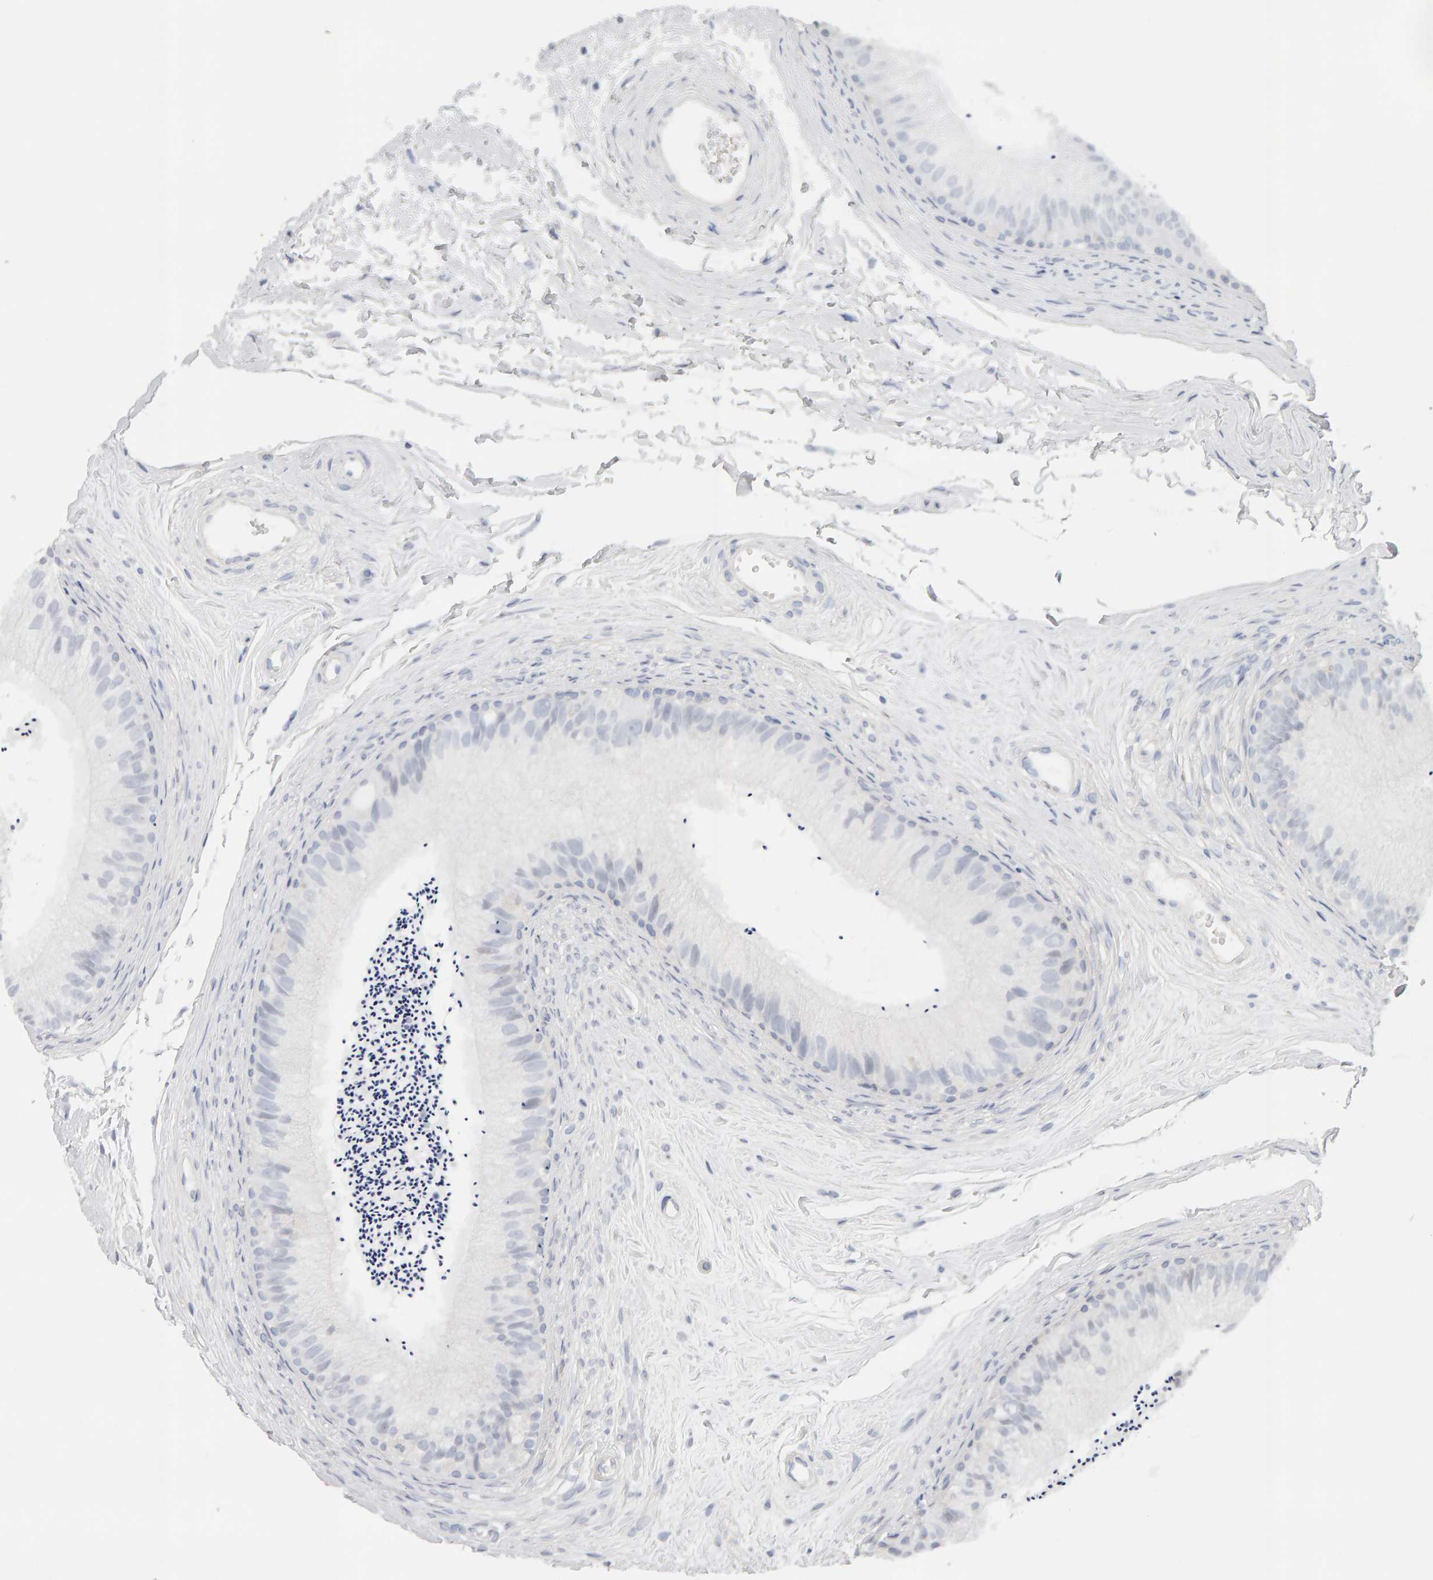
{"staining": {"intensity": "negative", "quantity": "none", "location": "none"}, "tissue": "epididymis", "cell_type": "Glandular cells", "image_type": "normal", "snomed": [{"axis": "morphology", "description": "Normal tissue, NOS"}, {"axis": "topography", "description": "Epididymis"}], "caption": "Photomicrograph shows no protein staining in glandular cells of normal epididymis. (DAB (3,3'-diaminobenzidine) immunohistochemistry (IHC) visualized using brightfield microscopy, high magnification).", "gene": "HNF4A", "patient": {"sex": "male", "age": 56}}